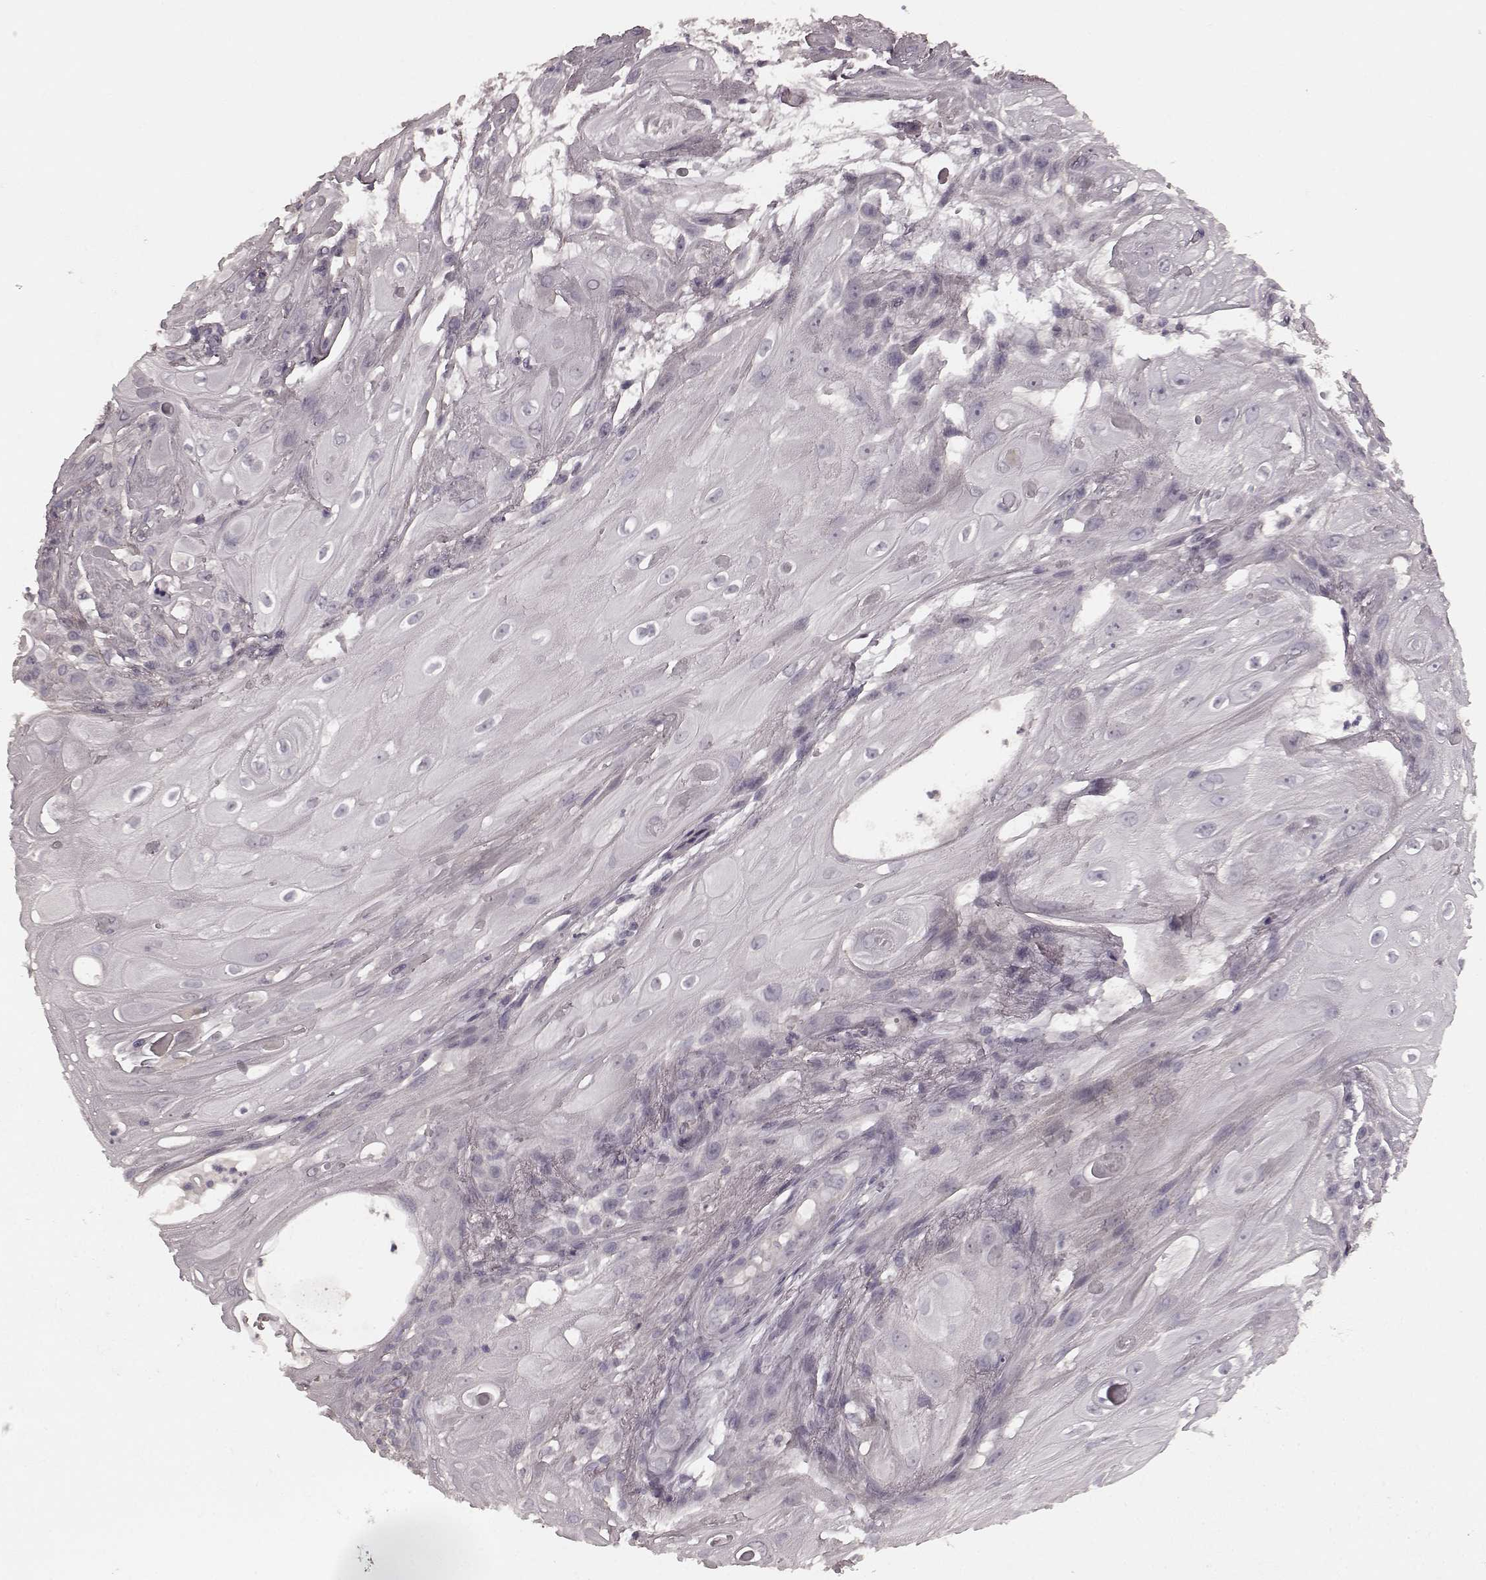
{"staining": {"intensity": "negative", "quantity": "none", "location": "none"}, "tissue": "skin cancer", "cell_type": "Tumor cells", "image_type": "cancer", "snomed": [{"axis": "morphology", "description": "Squamous cell carcinoma, NOS"}, {"axis": "topography", "description": "Skin"}], "caption": "Human skin squamous cell carcinoma stained for a protein using immunohistochemistry shows no positivity in tumor cells.", "gene": "PRKCE", "patient": {"sex": "male", "age": 62}}